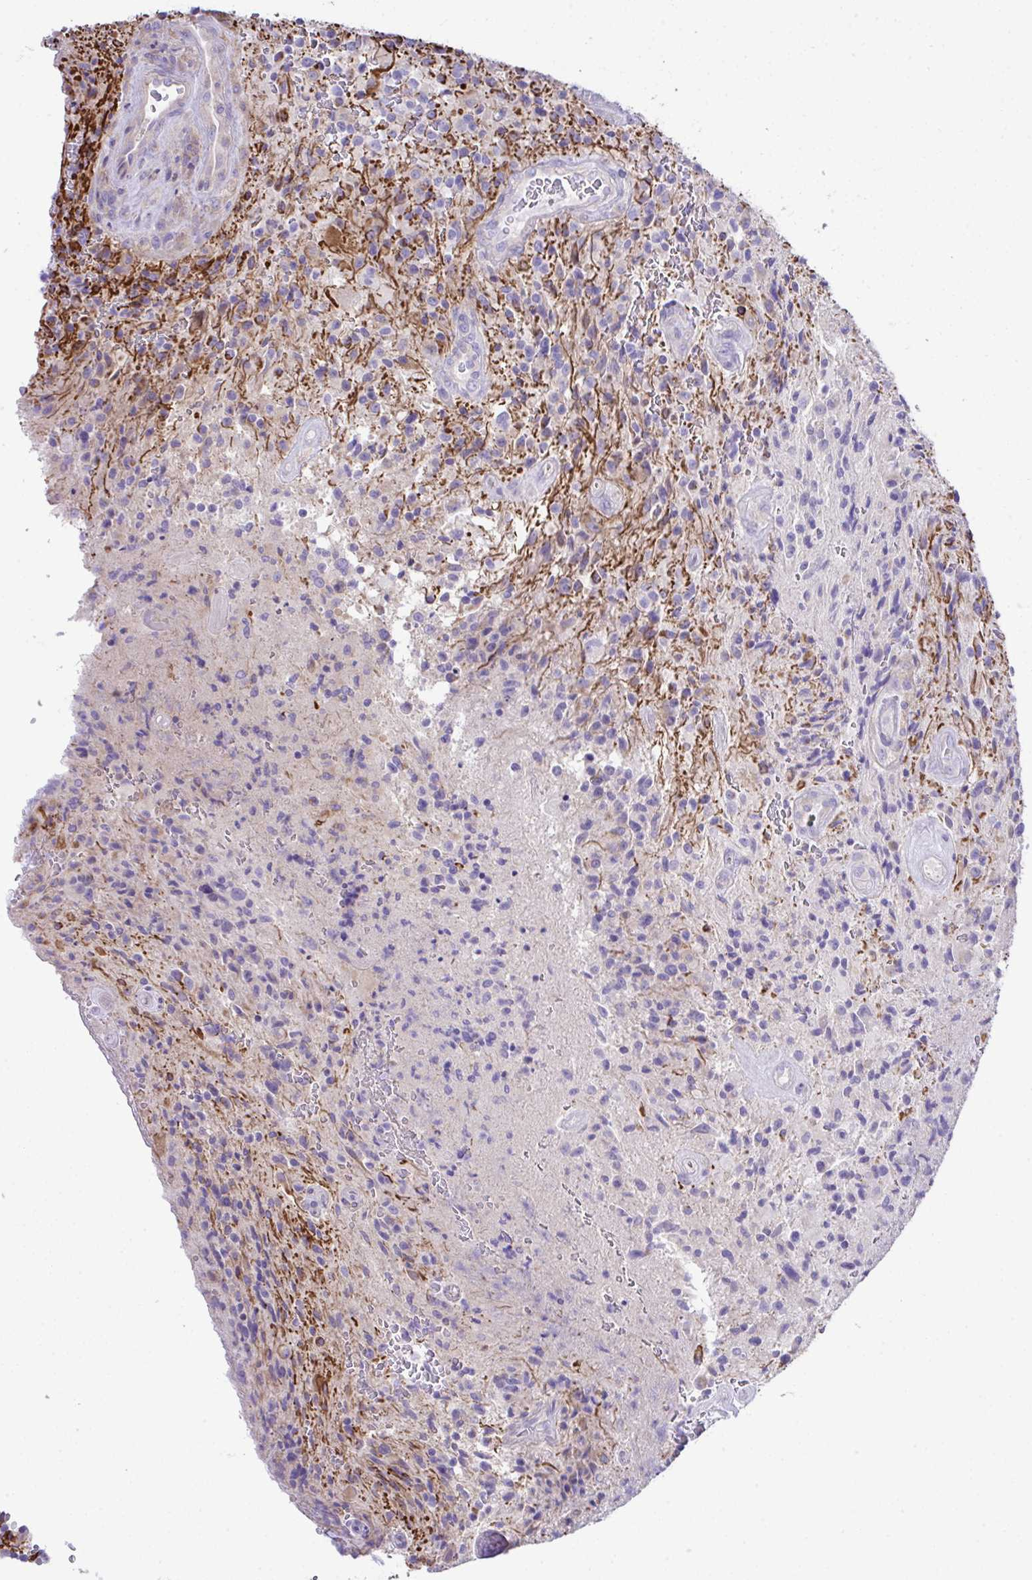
{"staining": {"intensity": "moderate", "quantity": "<25%", "location": "cytoplasmic/membranous"}, "tissue": "glioma", "cell_type": "Tumor cells", "image_type": "cancer", "snomed": [{"axis": "morphology", "description": "Normal tissue, NOS"}, {"axis": "morphology", "description": "Glioma, malignant, High grade"}, {"axis": "topography", "description": "Cerebral cortex"}], "caption": "Protein expression analysis of human high-grade glioma (malignant) reveals moderate cytoplasmic/membranous positivity in about <25% of tumor cells. (DAB (3,3'-diaminobenzidine) IHC with brightfield microscopy, high magnification).", "gene": "OR4P4", "patient": {"sex": "male", "age": 56}}